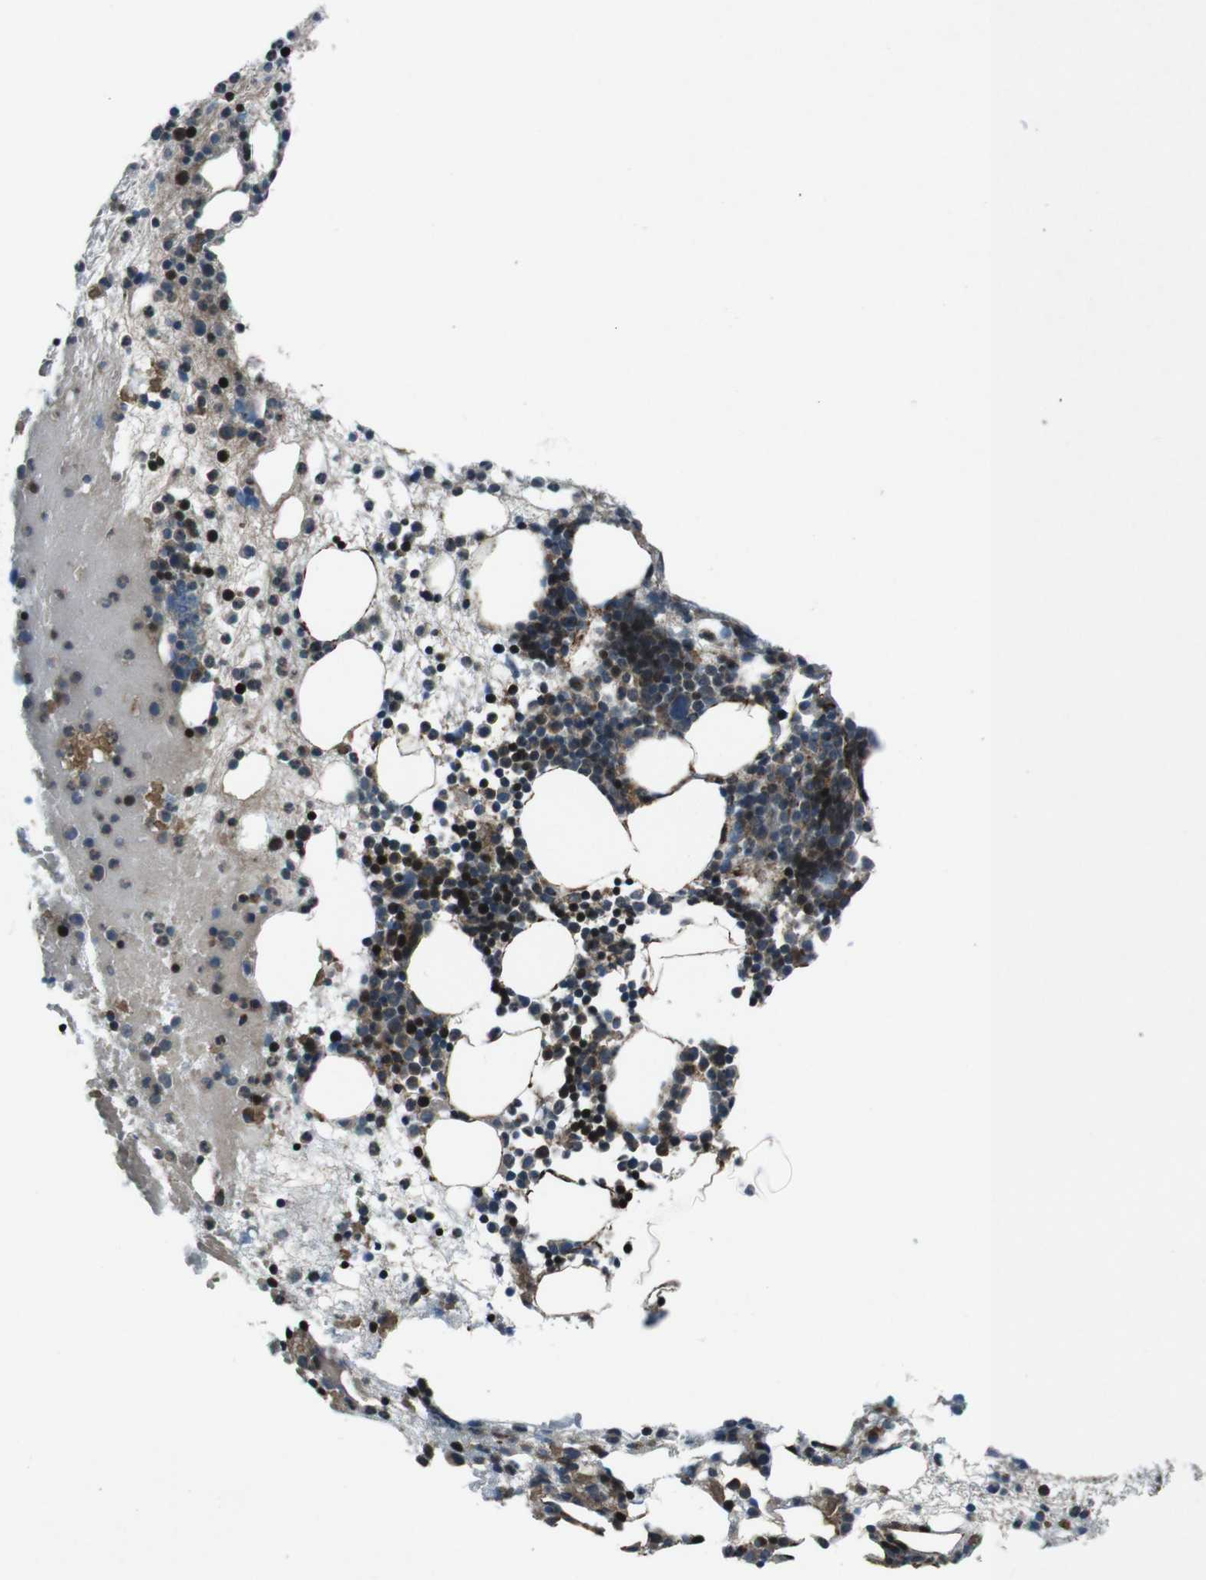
{"staining": {"intensity": "strong", "quantity": "25%-75%", "location": "nuclear"}, "tissue": "bone marrow", "cell_type": "Hematopoietic cells", "image_type": "normal", "snomed": [{"axis": "morphology", "description": "Normal tissue, NOS"}, {"axis": "morphology", "description": "Inflammation, NOS"}, {"axis": "topography", "description": "Bone marrow"}], "caption": "DAB immunohistochemical staining of normal human bone marrow shows strong nuclear protein staining in about 25%-75% of hematopoietic cells. (IHC, brightfield microscopy, high magnification).", "gene": "SLC27A4", "patient": {"sex": "female", "age": 79}}